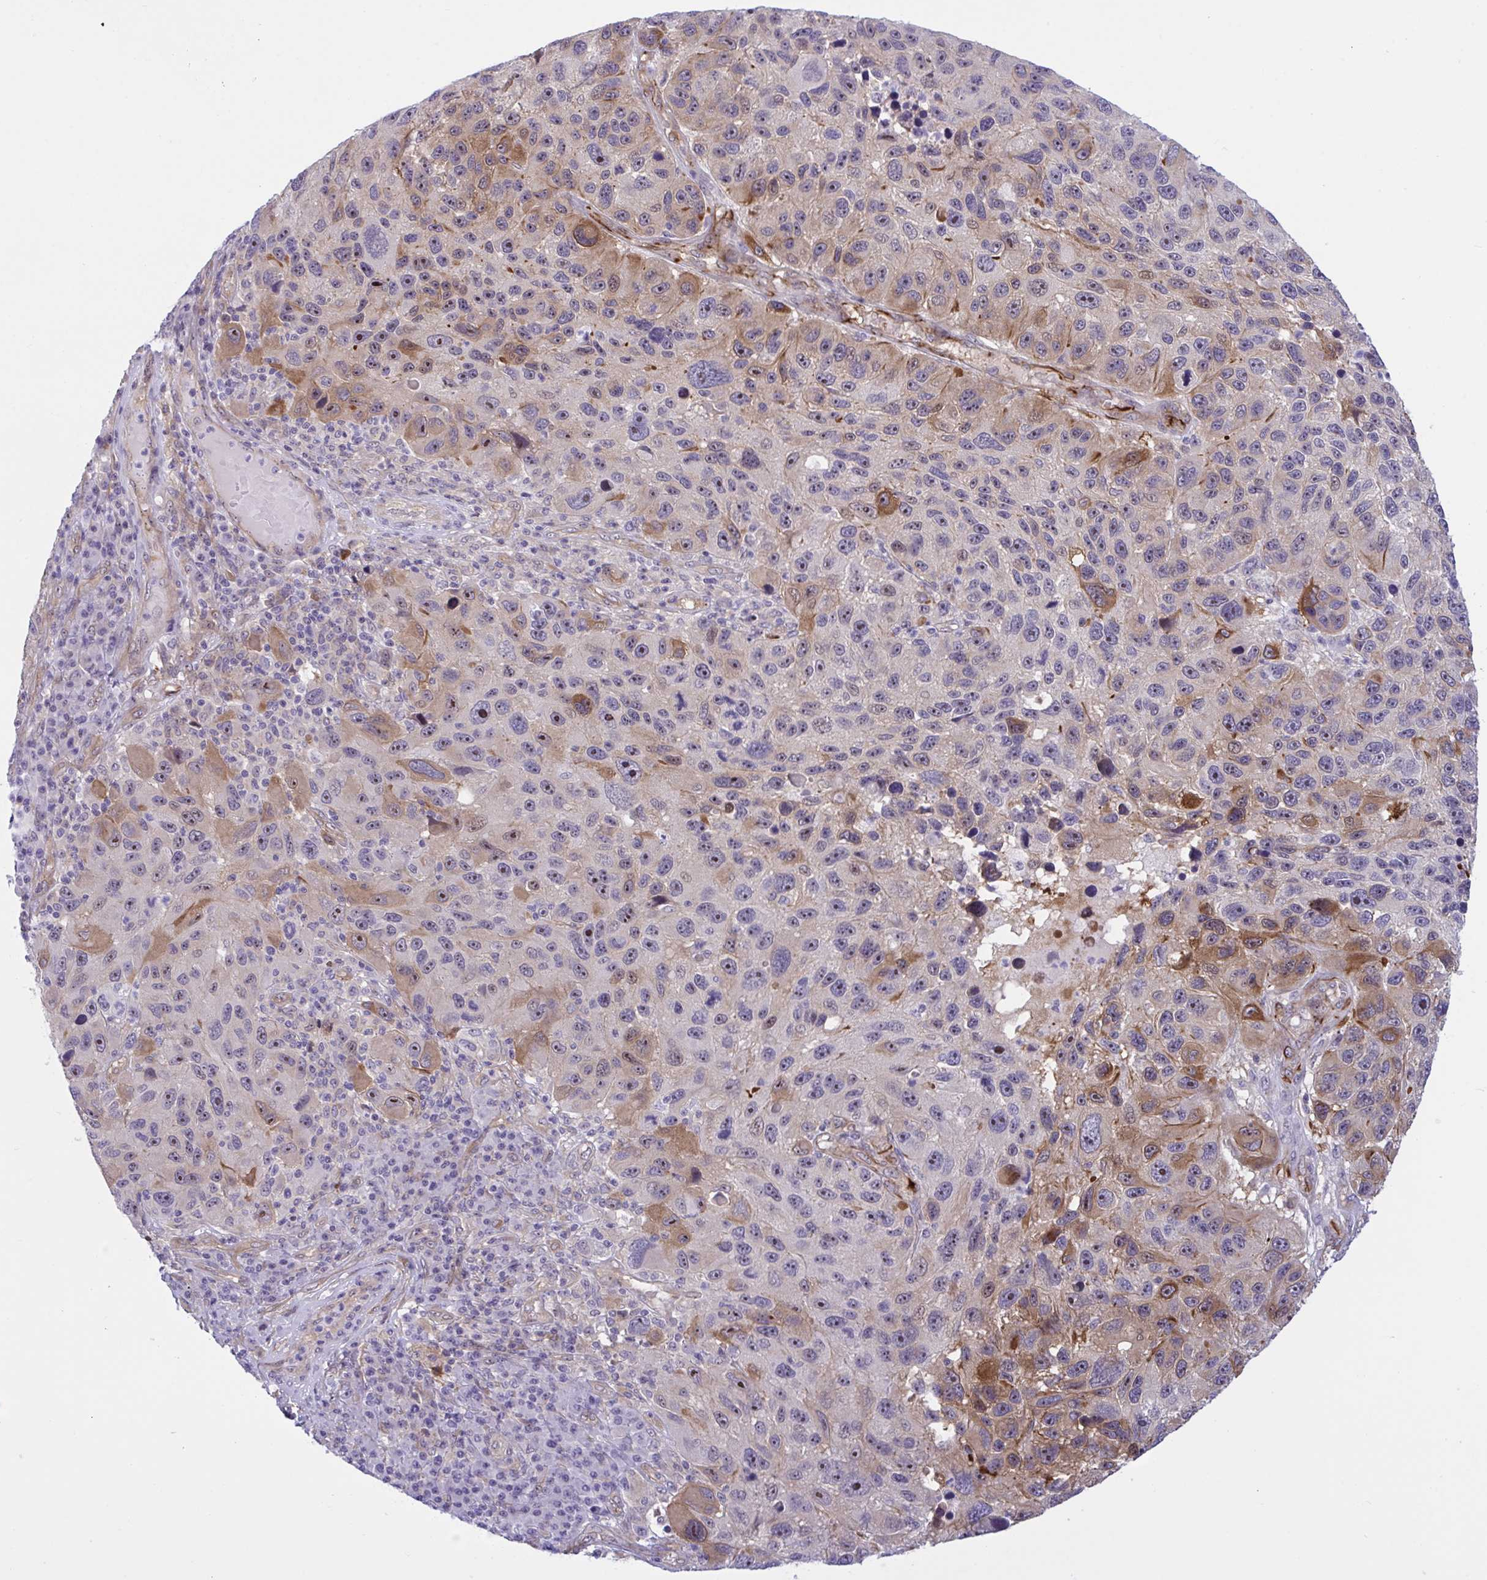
{"staining": {"intensity": "moderate", "quantity": ">75%", "location": "cytoplasmic/membranous,nuclear"}, "tissue": "melanoma", "cell_type": "Tumor cells", "image_type": "cancer", "snomed": [{"axis": "morphology", "description": "Malignant melanoma, NOS"}, {"axis": "topography", "description": "Skin"}], "caption": "IHC micrograph of neoplastic tissue: malignant melanoma stained using IHC exhibits medium levels of moderate protein expression localized specifically in the cytoplasmic/membranous and nuclear of tumor cells, appearing as a cytoplasmic/membranous and nuclear brown color.", "gene": "PRRT4", "patient": {"sex": "male", "age": 53}}